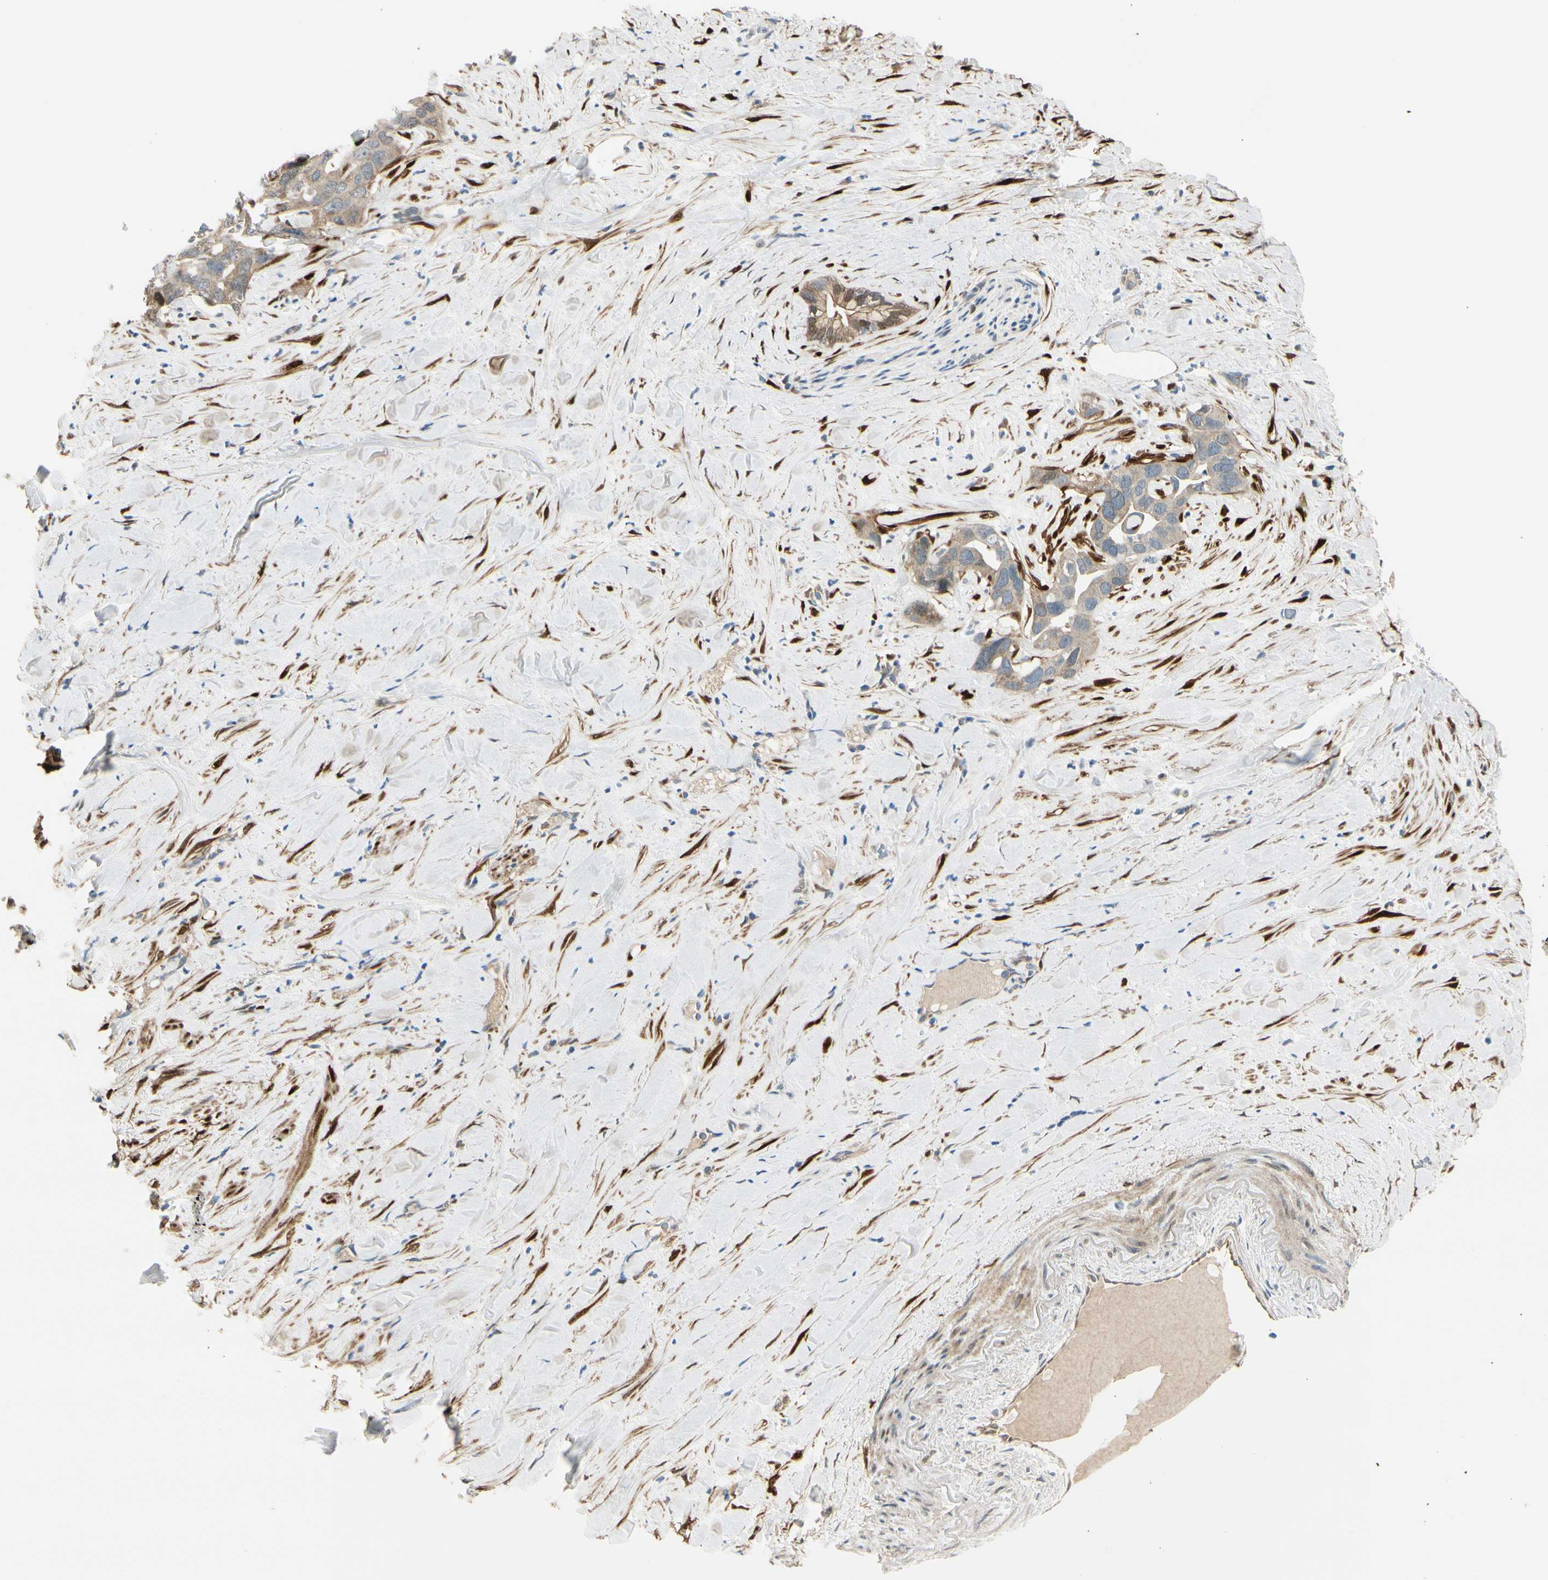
{"staining": {"intensity": "weak", "quantity": ">75%", "location": "cytoplasmic/membranous"}, "tissue": "liver cancer", "cell_type": "Tumor cells", "image_type": "cancer", "snomed": [{"axis": "morphology", "description": "Cholangiocarcinoma"}, {"axis": "topography", "description": "Liver"}], "caption": "An image of human liver cancer stained for a protein demonstrates weak cytoplasmic/membranous brown staining in tumor cells.", "gene": "FHL2", "patient": {"sex": "female", "age": 65}}